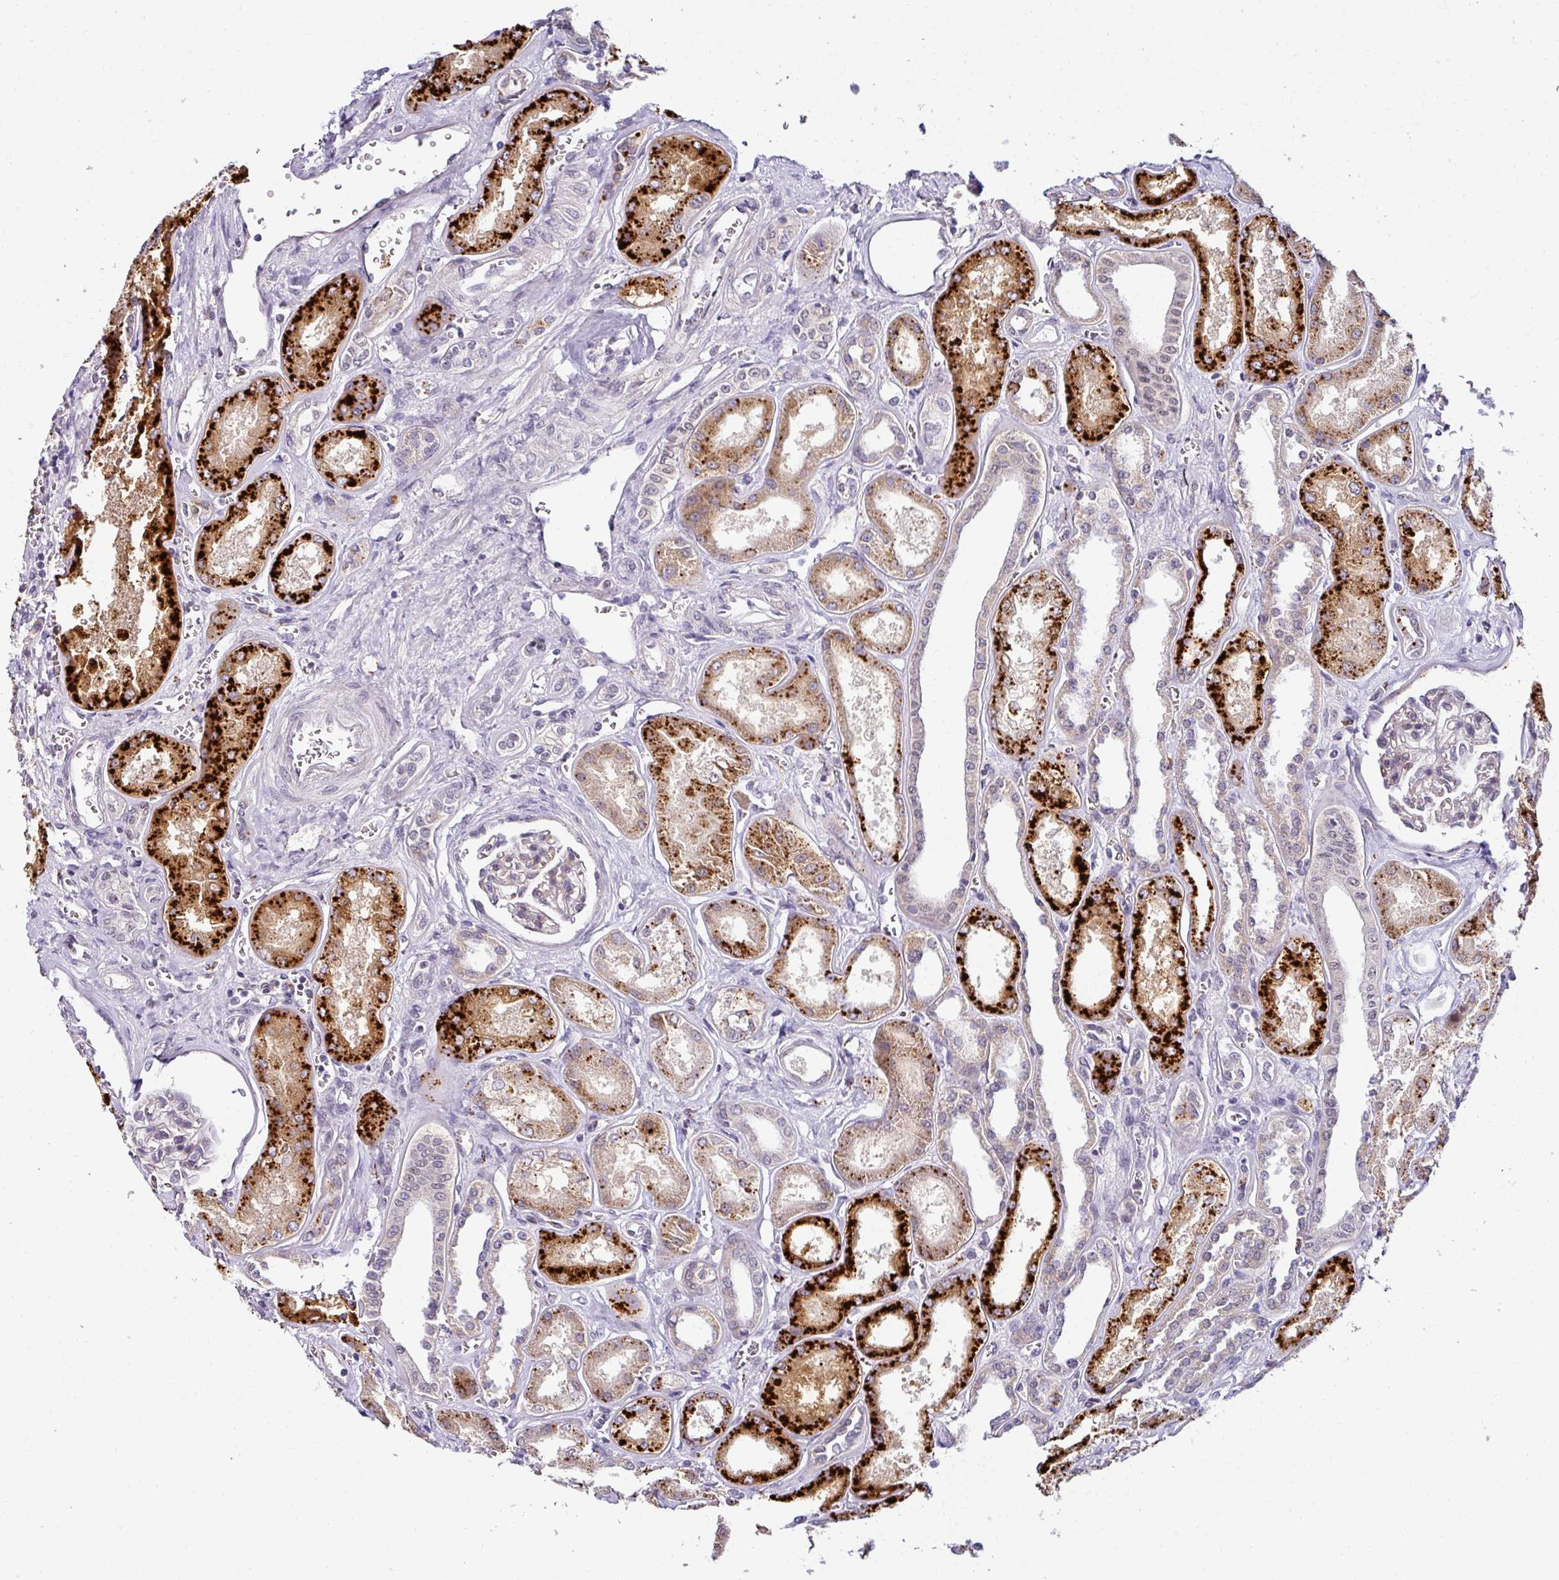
{"staining": {"intensity": "negative", "quantity": "none", "location": "none"}, "tissue": "kidney", "cell_type": "Cells in glomeruli", "image_type": "normal", "snomed": [{"axis": "morphology", "description": "Normal tissue, NOS"}, {"axis": "morphology", "description": "Adenocarcinoma, NOS"}, {"axis": "topography", "description": "Kidney"}], "caption": "The photomicrograph demonstrates no significant expression in cells in glomeruli of kidney.", "gene": "NAPSA", "patient": {"sex": "female", "age": 68}}